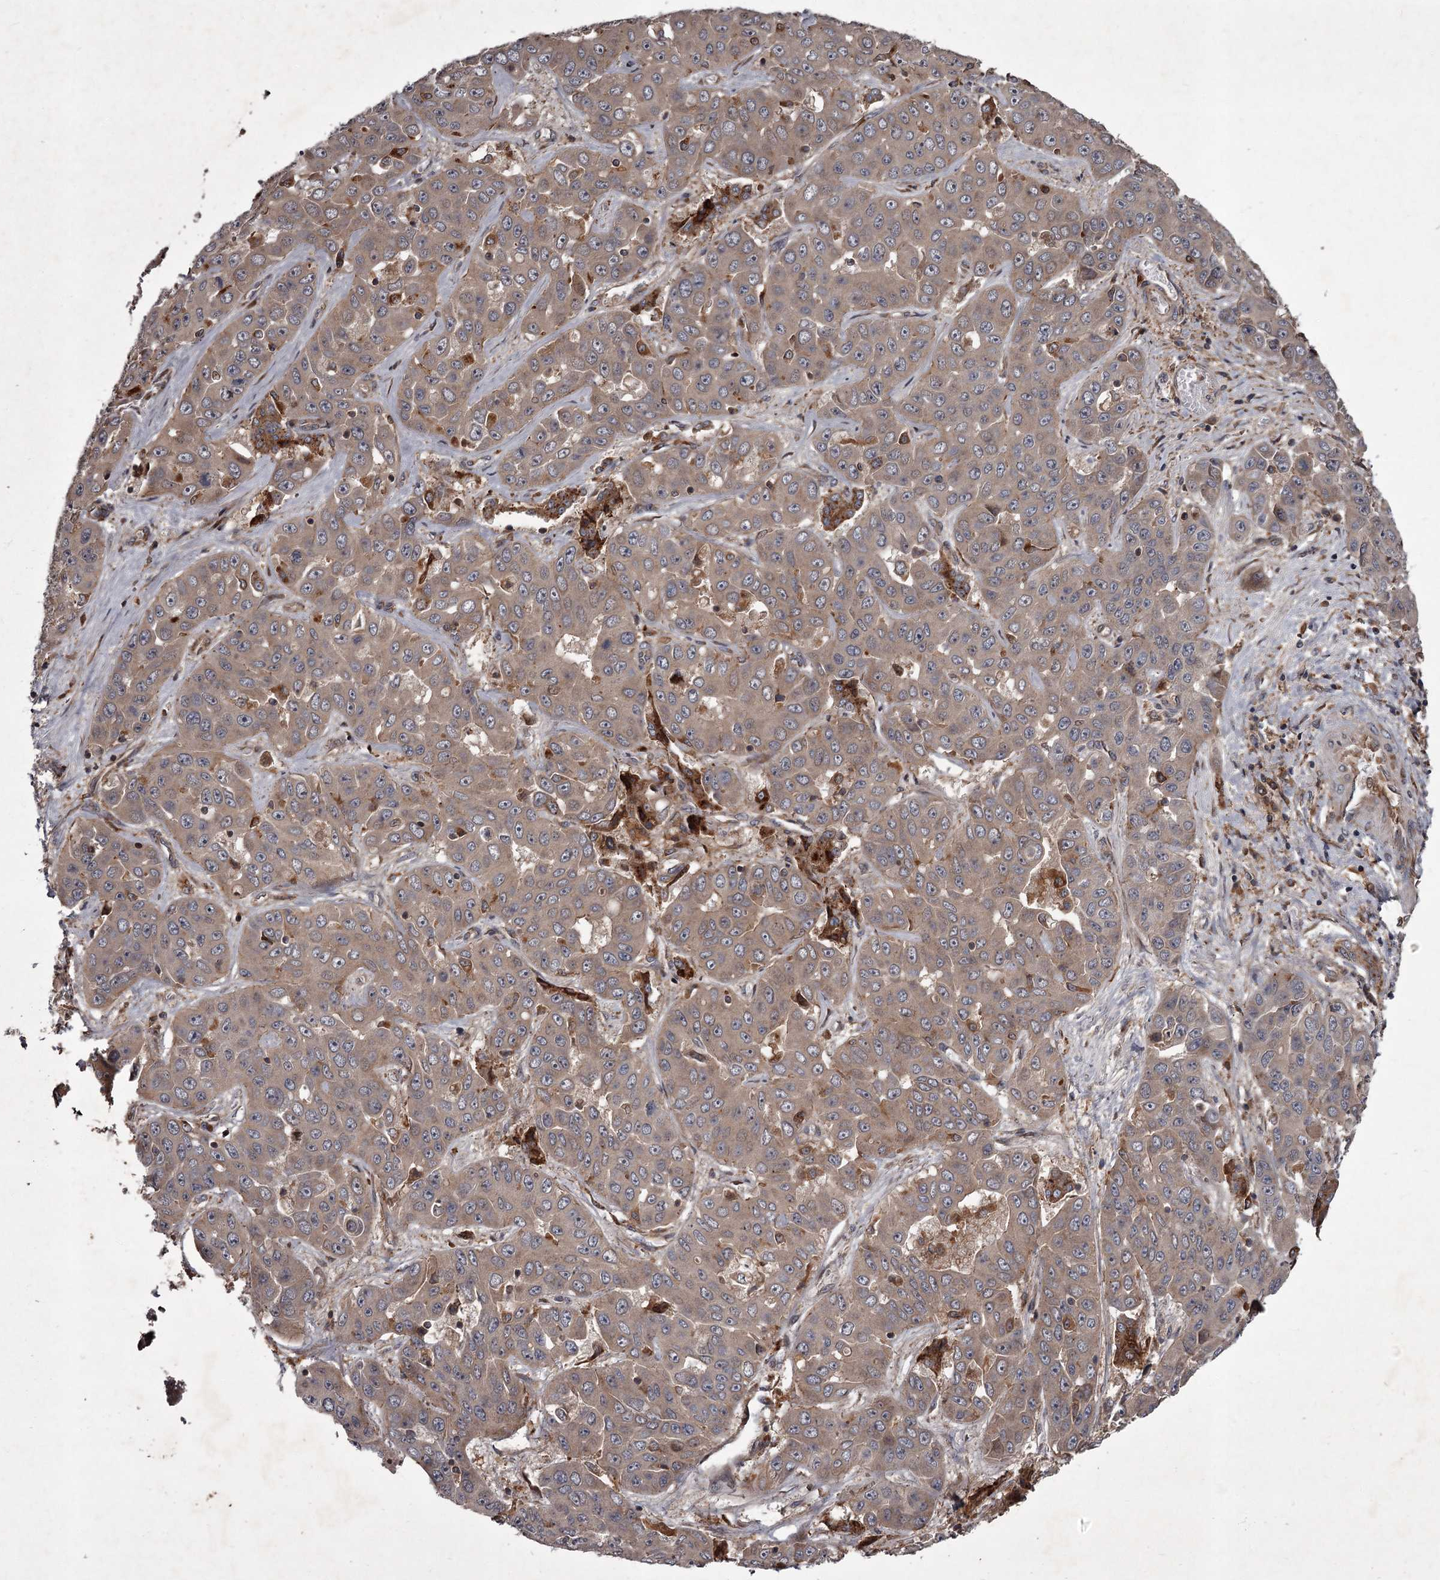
{"staining": {"intensity": "moderate", "quantity": ">75%", "location": "cytoplasmic/membranous"}, "tissue": "liver cancer", "cell_type": "Tumor cells", "image_type": "cancer", "snomed": [{"axis": "morphology", "description": "Cholangiocarcinoma"}, {"axis": "topography", "description": "Liver"}], "caption": "Immunohistochemistry (IHC) photomicrograph of neoplastic tissue: liver cancer (cholangiocarcinoma) stained using immunohistochemistry displays medium levels of moderate protein expression localized specifically in the cytoplasmic/membranous of tumor cells, appearing as a cytoplasmic/membranous brown color.", "gene": "UNC93B1", "patient": {"sex": "female", "age": 52}}